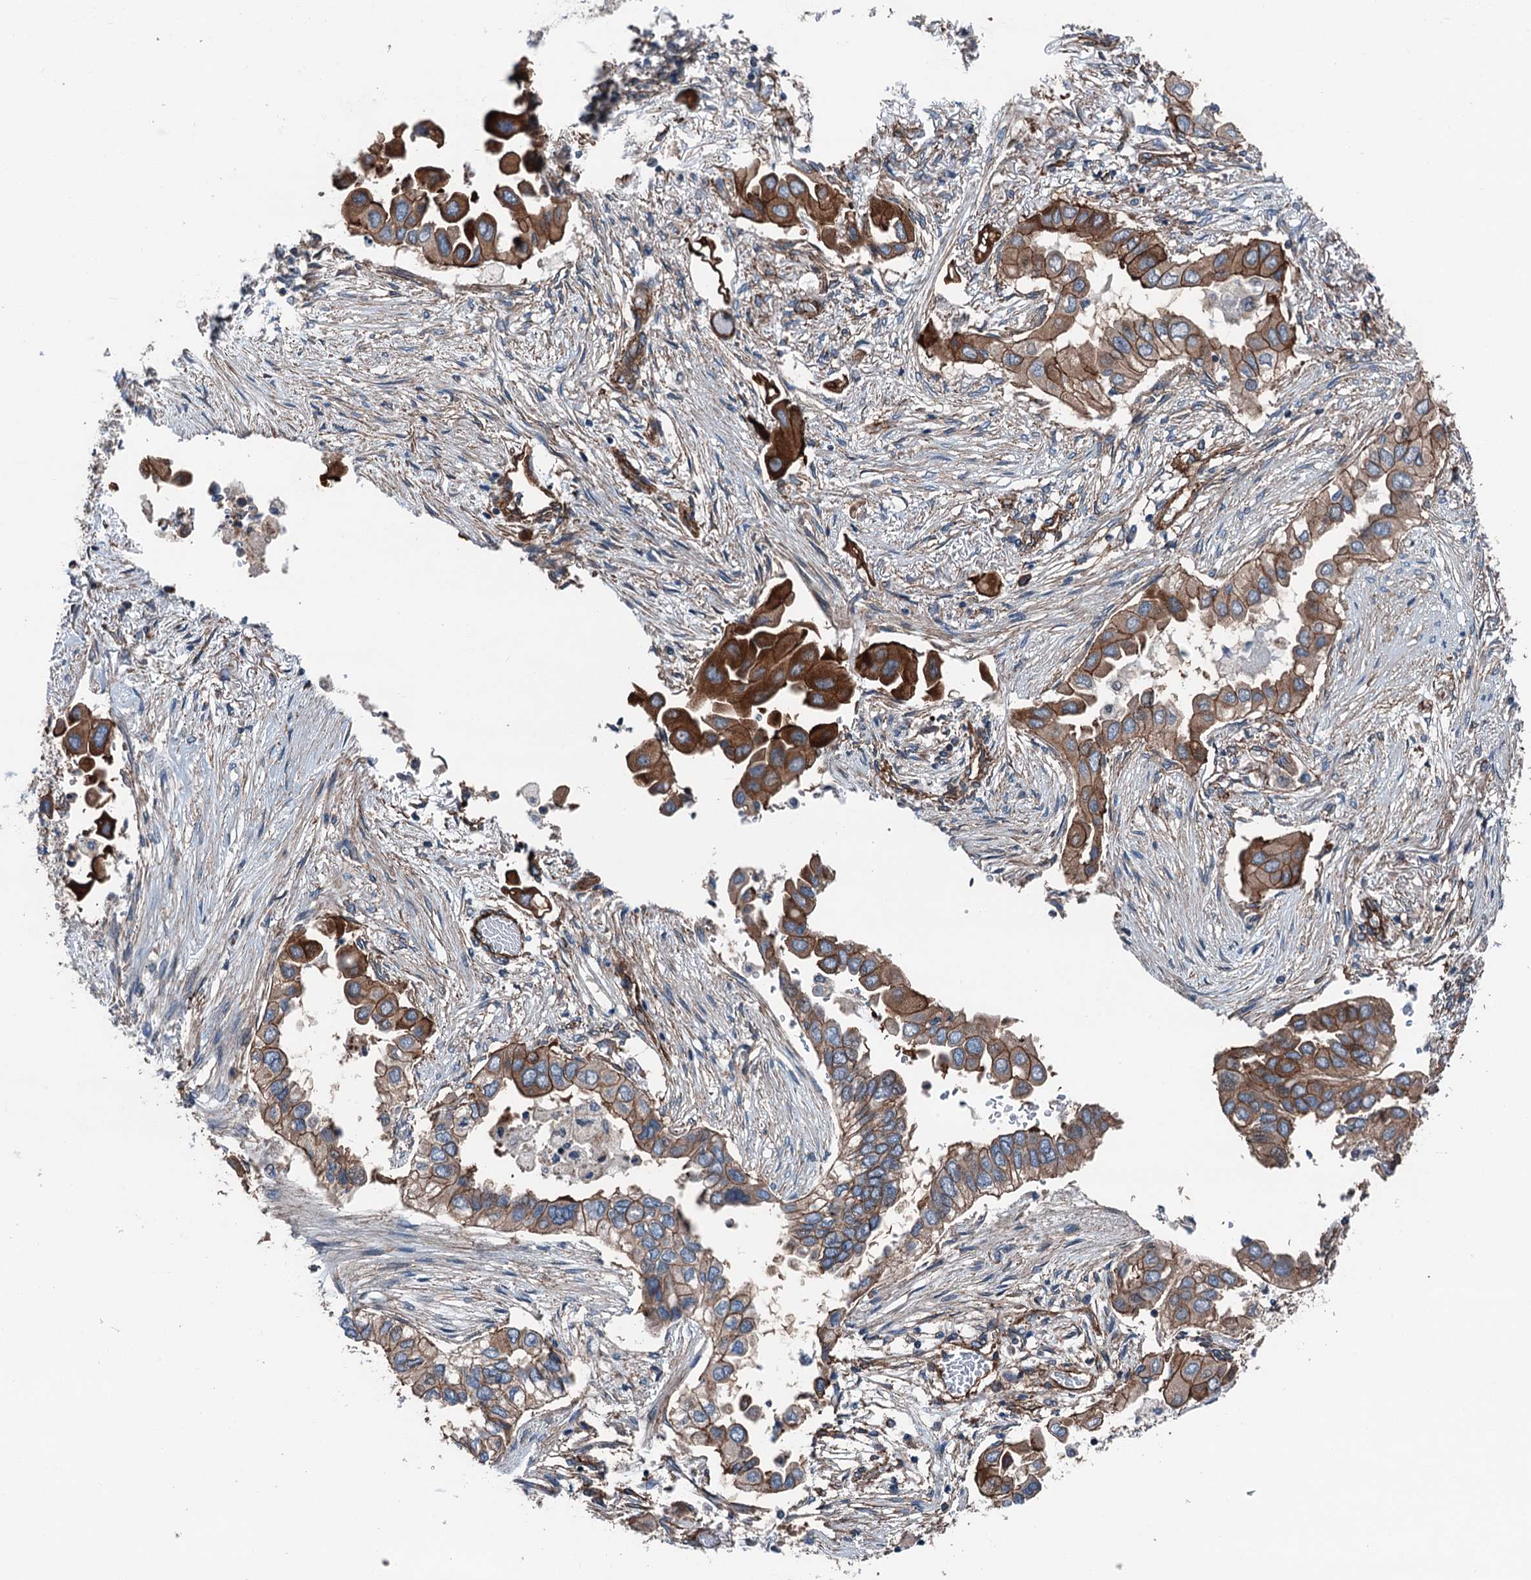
{"staining": {"intensity": "strong", "quantity": ">75%", "location": "cytoplasmic/membranous"}, "tissue": "lung cancer", "cell_type": "Tumor cells", "image_type": "cancer", "snomed": [{"axis": "morphology", "description": "Adenocarcinoma, NOS"}, {"axis": "topography", "description": "Lung"}], "caption": "Strong cytoplasmic/membranous expression is seen in approximately >75% of tumor cells in lung cancer (adenocarcinoma). (Stains: DAB in brown, nuclei in blue, Microscopy: brightfield microscopy at high magnification).", "gene": "NMRAL1", "patient": {"sex": "female", "age": 76}}